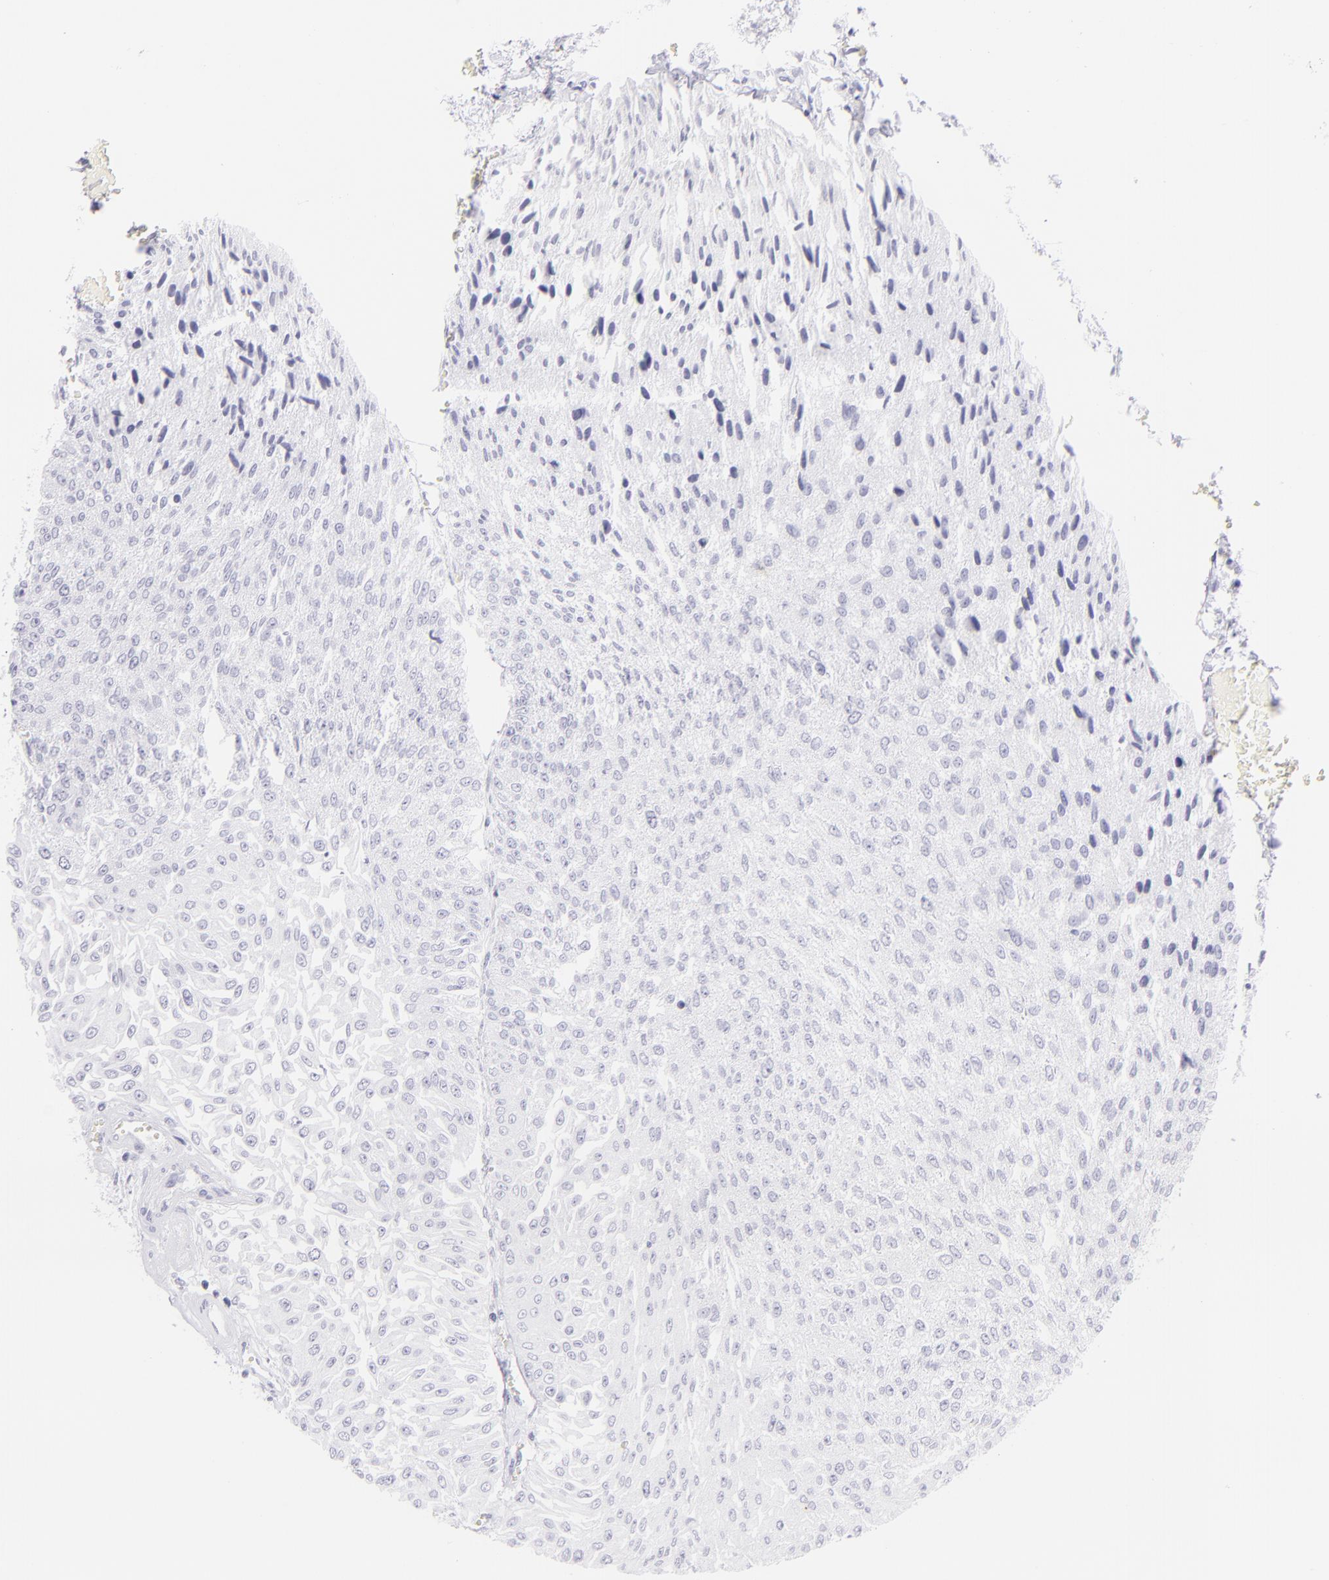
{"staining": {"intensity": "negative", "quantity": "none", "location": "none"}, "tissue": "urothelial cancer", "cell_type": "Tumor cells", "image_type": "cancer", "snomed": [{"axis": "morphology", "description": "Urothelial carcinoma, Low grade"}, {"axis": "topography", "description": "Urinary bladder"}], "caption": "Protein analysis of urothelial carcinoma (low-grade) displays no significant expression in tumor cells.", "gene": "CNP", "patient": {"sex": "male", "age": 86}}